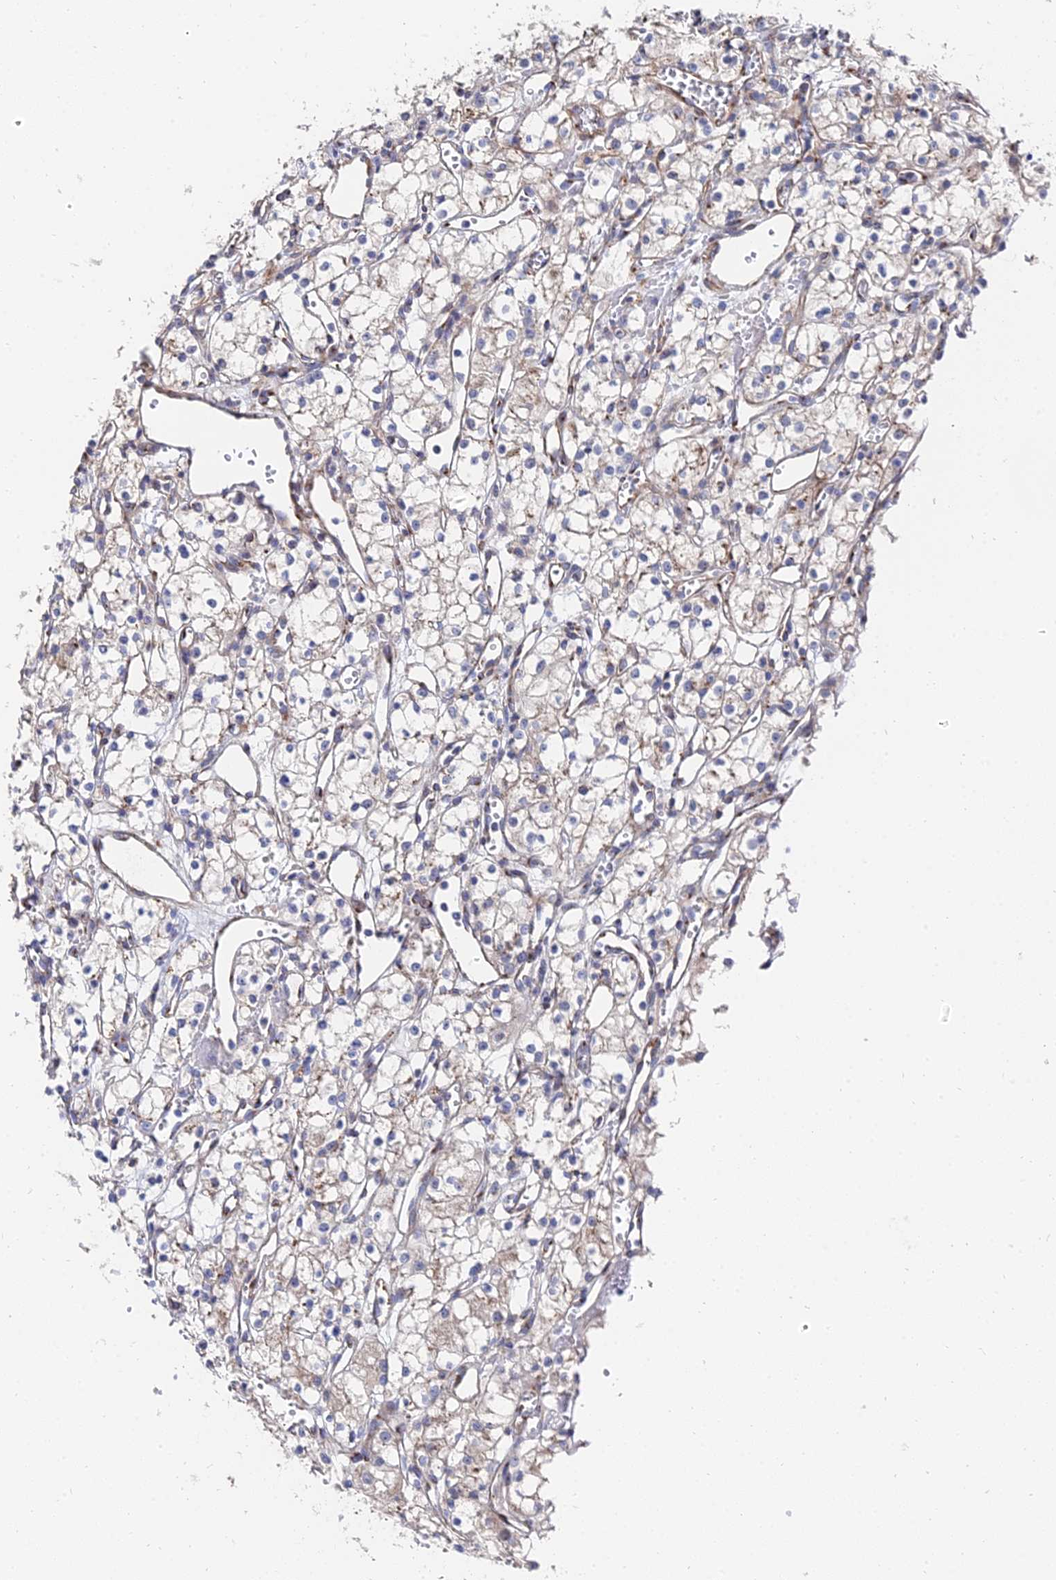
{"staining": {"intensity": "weak", "quantity": "<25%", "location": "cytoplasmic/membranous"}, "tissue": "renal cancer", "cell_type": "Tumor cells", "image_type": "cancer", "snomed": [{"axis": "morphology", "description": "Adenocarcinoma, NOS"}, {"axis": "topography", "description": "Kidney"}], "caption": "Immunohistochemistry photomicrograph of renal cancer stained for a protein (brown), which exhibits no expression in tumor cells. (Stains: DAB immunohistochemistry with hematoxylin counter stain, Microscopy: brightfield microscopy at high magnification).", "gene": "BORCS8", "patient": {"sex": "male", "age": 59}}